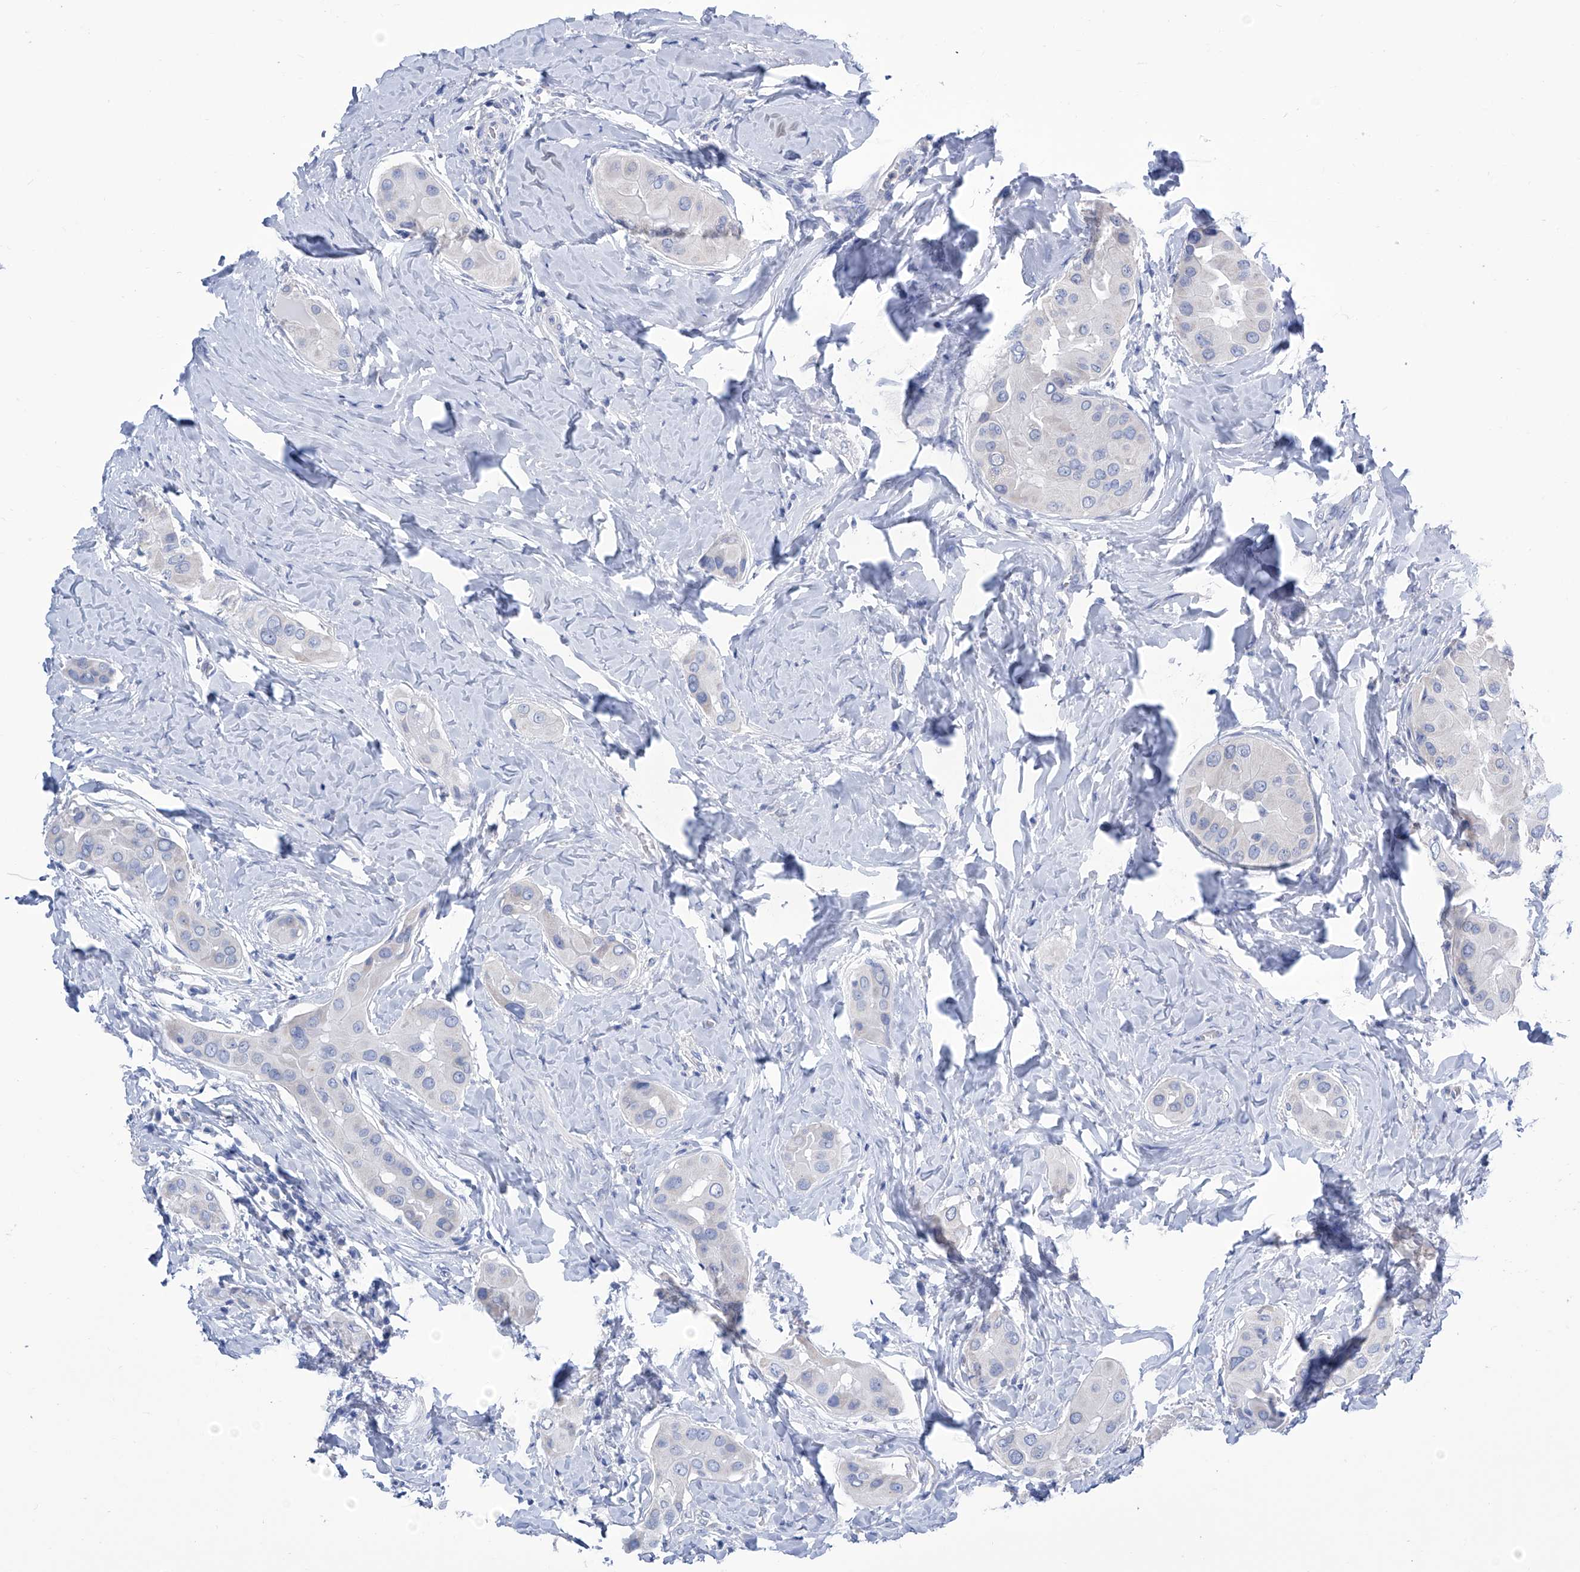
{"staining": {"intensity": "negative", "quantity": "none", "location": "none"}, "tissue": "thyroid cancer", "cell_type": "Tumor cells", "image_type": "cancer", "snomed": [{"axis": "morphology", "description": "Papillary adenocarcinoma, NOS"}, {"axis": "topography", "description": "Thyroid gland"}], "caption": "Immunohistochemistry histopathology image of thyroid papillary adenocarcinoma stained for a protein (brown), which displays no expression in tumor cells.", "gene": "IMPA2", "patient": {"sex": "male", "age": 33}}